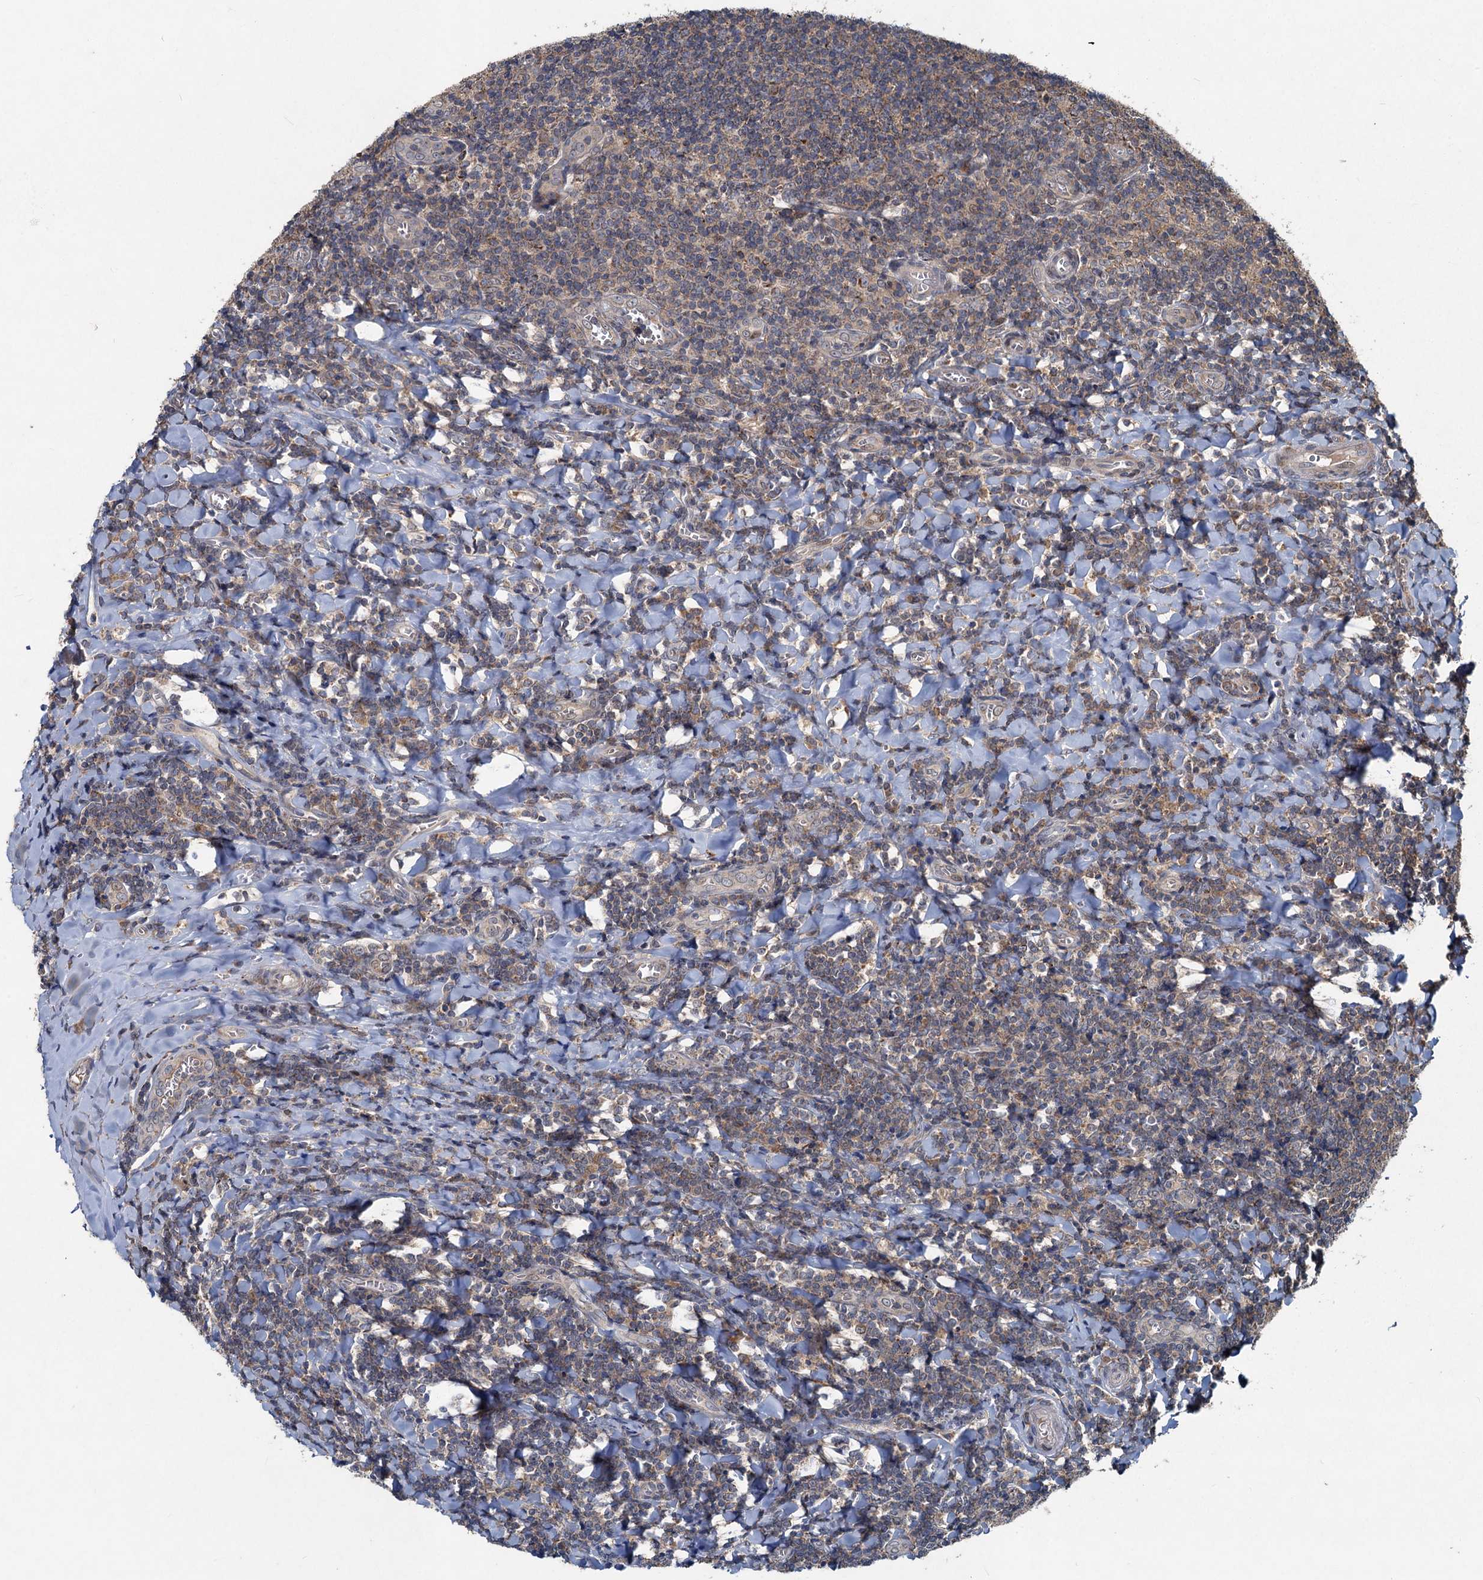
{"staining": {"intensity": "strong", "quantity": "25%-75%", "location": "cytoplasmic/membranous"}, "tissue": "tonsil", "cell_type": "Germinal center cells", "image_type": "normal", "snomed": [{"axis": "morphology", "description": "Normal tissue, NOS"}, {"axis": "topography", "description": "Tonsil"}], "caption": "The micrograph displays immunohistochemical staining of normal tonsil. There is strong cytoplasmic/membranous expression is appreciated in about 25%-75% of germinal center cells.", "gene": "OTUB1", "patient": {"sex": "male", "age": 27}}